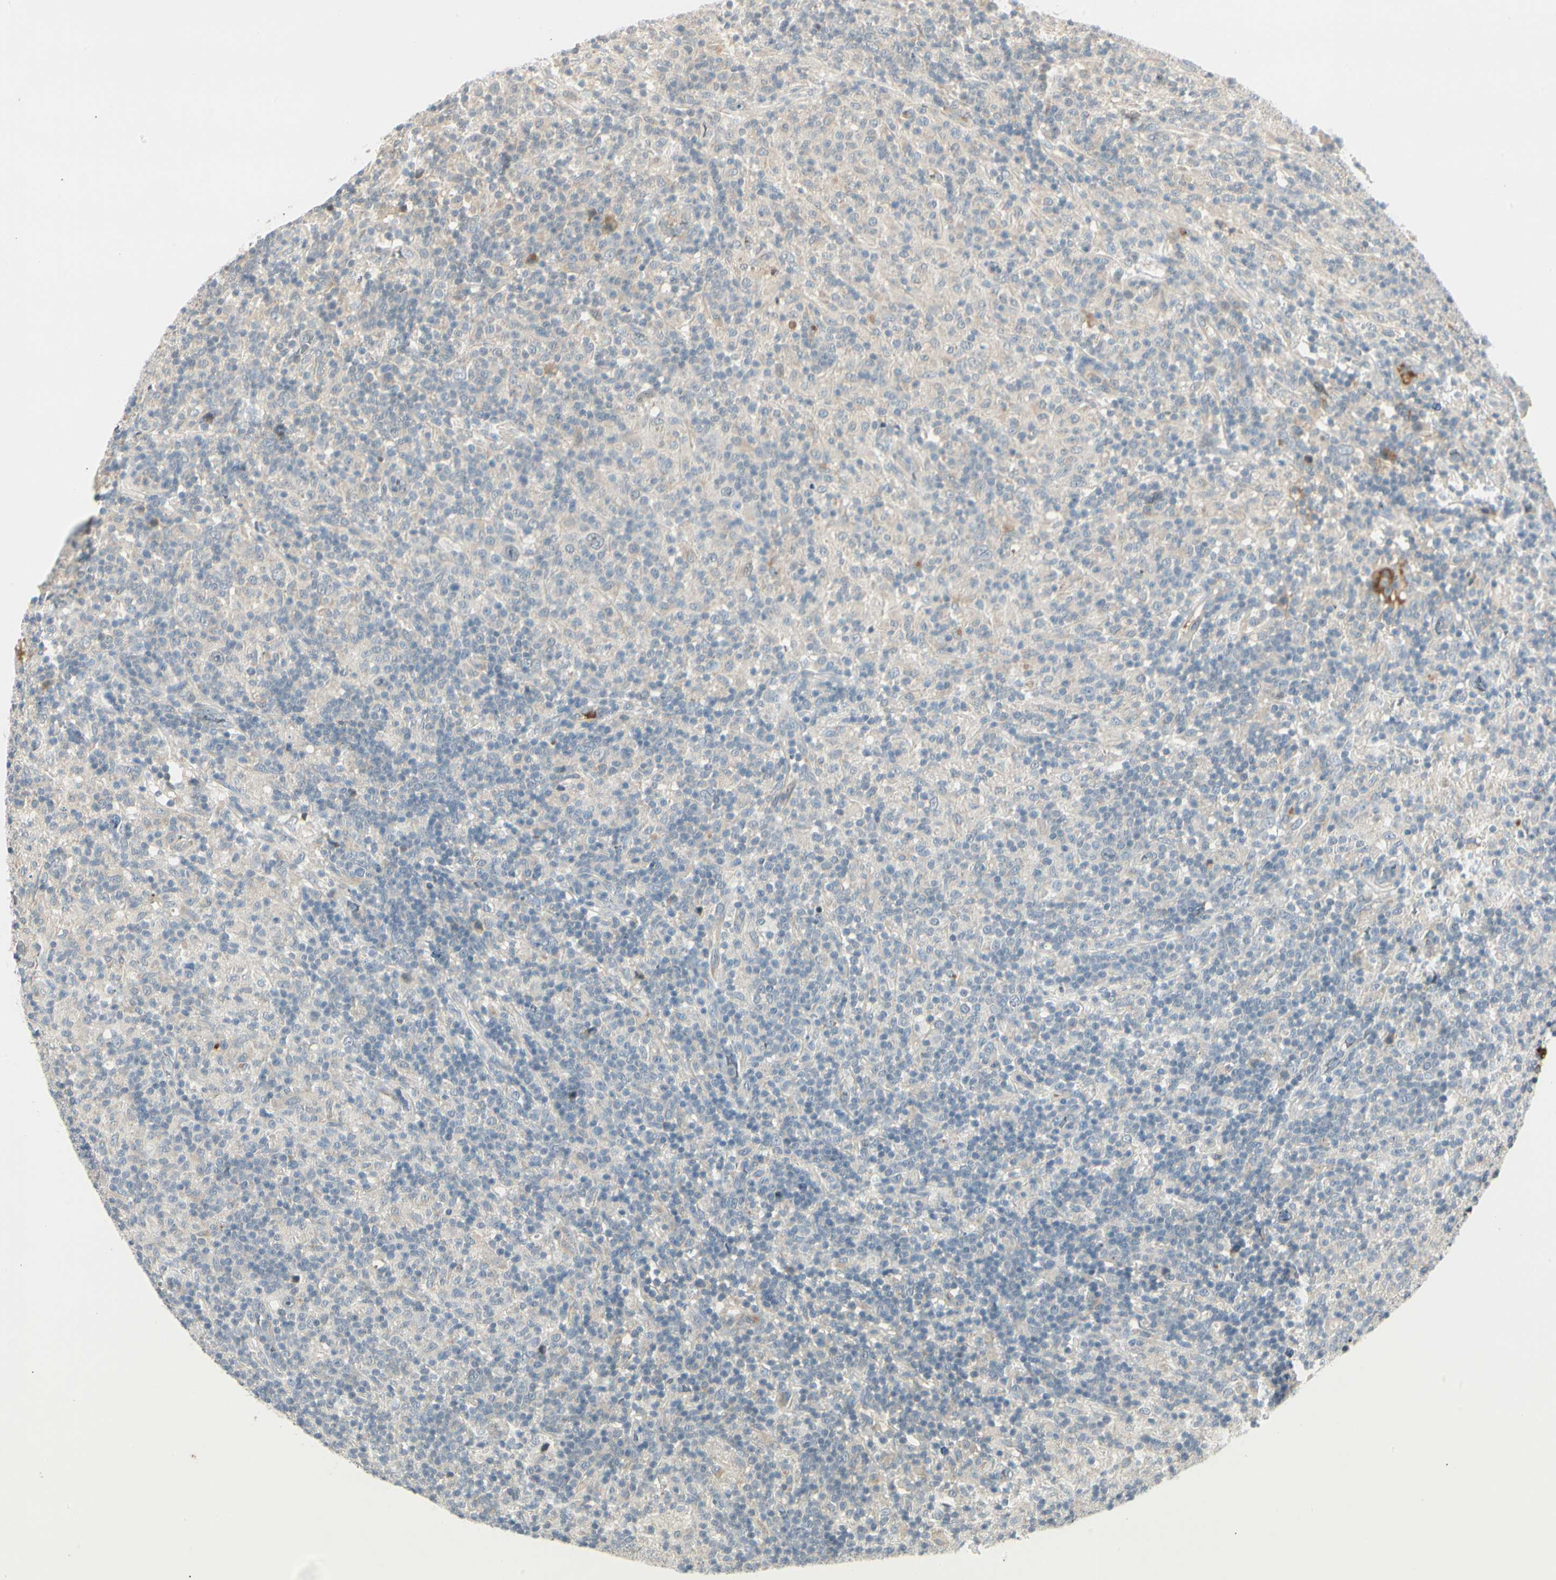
{"staining": {"intensity": "negative", "quantity": "none", "location": "none"}, "tissue": "lymphoma", "cell_type": "Tumor cells", "image_type": "cancer", "snomed": [{"axis": "morphology", "description": "Hodgkin's disease, NOS"}, {"axis": "topography", "description": "Lymph node"}], "caption": "Photomicrograph shows no significant protein expression in tumor cells of Hodgkin's disease.", "gene": "SKIL", "patient": {"sex": "male", "age": 70}}